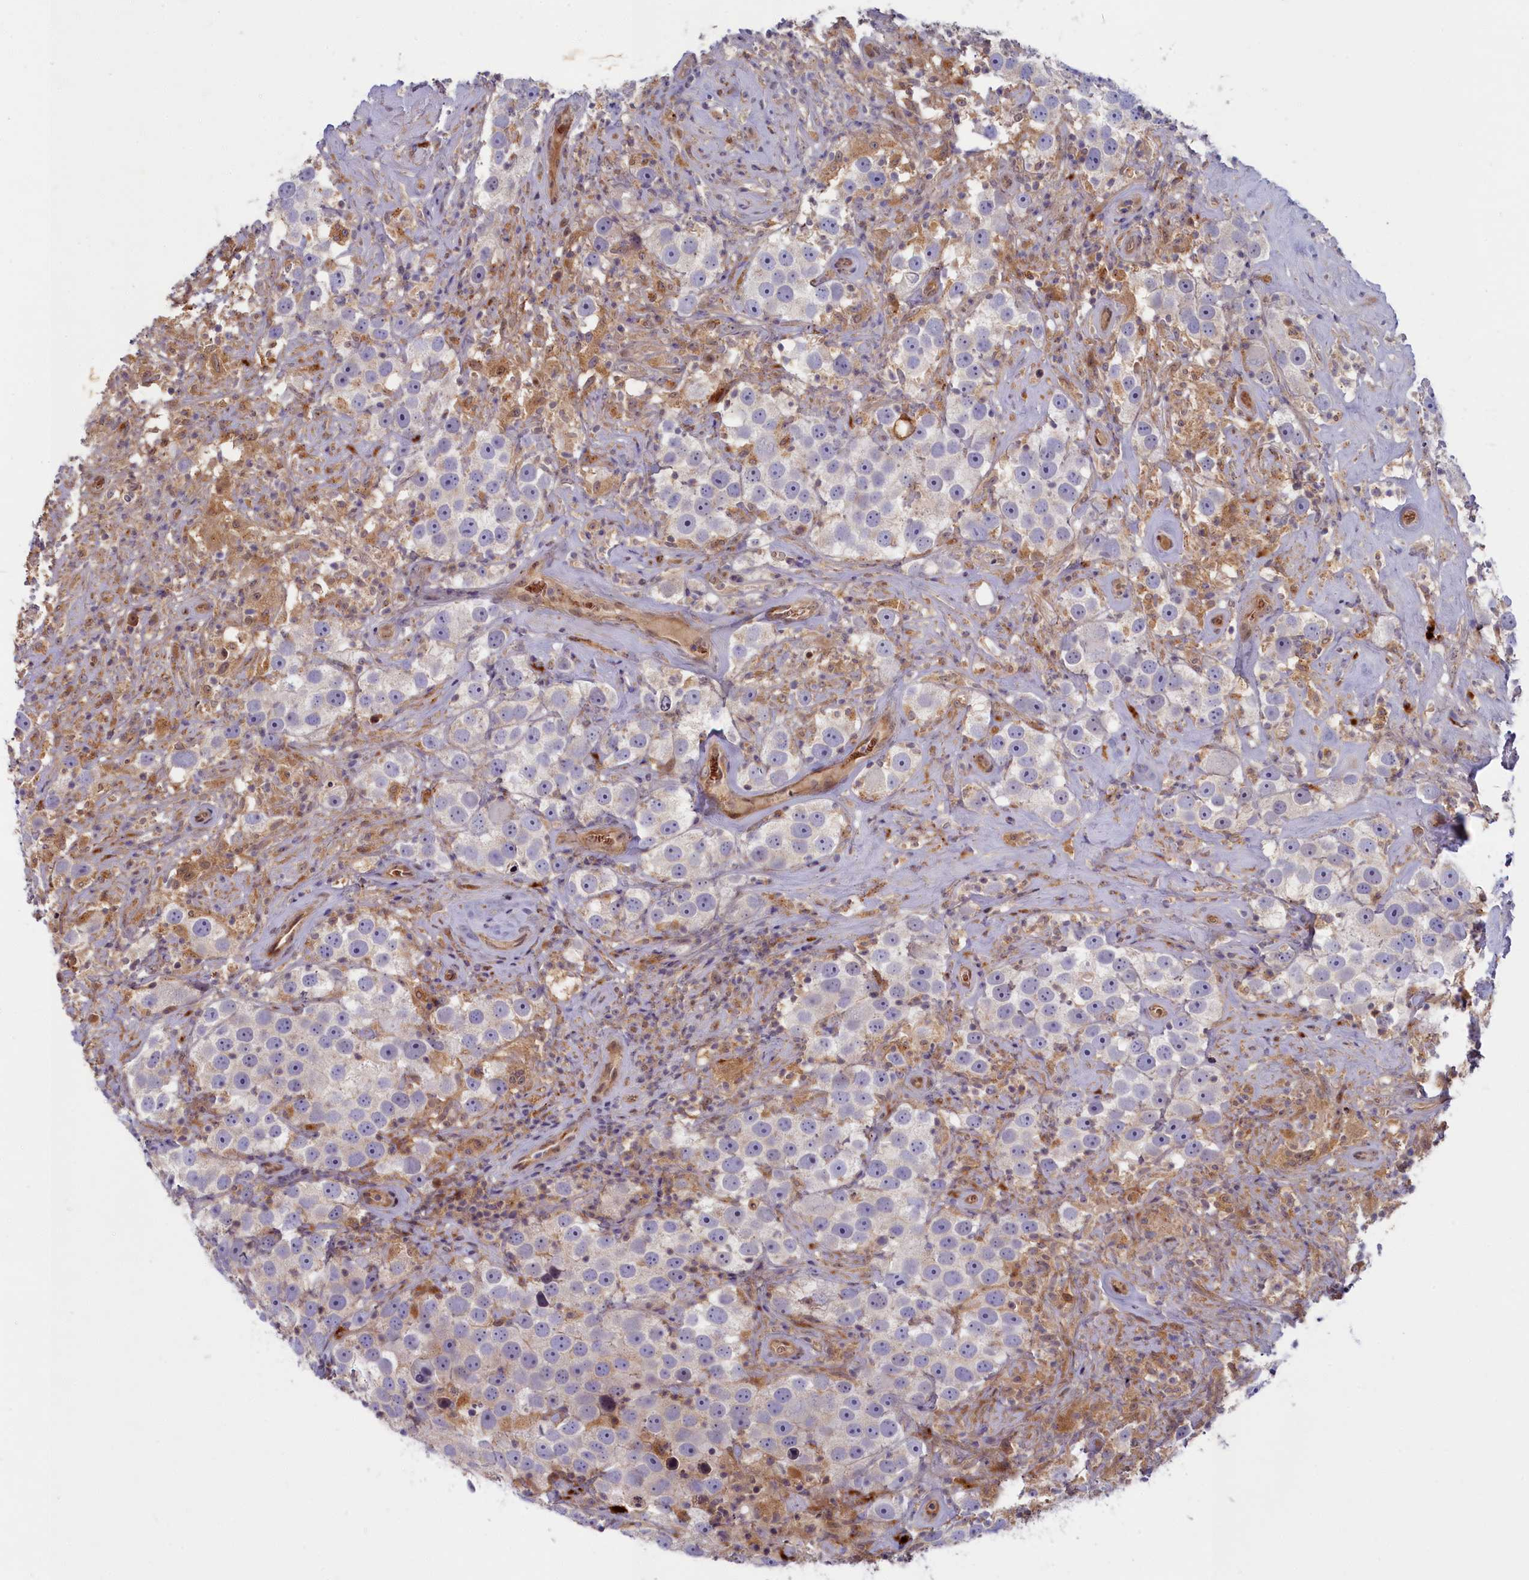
{"staining": {"intensity": "negative", "quantity": "none", "location": "none"}, "tissue": "testis cancer", "cell_type": "Tumor cells", "image_type": "cancer", "snomed": [{"axis": "morphology", "description": "Seminoma, NOS"}, {"axis": "topography", "description": "Testis"}], "caption": "Tumor cells are negative for brown protein staining in seminoma (testis). (DAB (3,3'-diaminobenzidine) immunohistochemistry visualized using brightfield microscopy, high magnification).", "gene": "FCSK", "patient": {"sex": "male", "age": 49}}